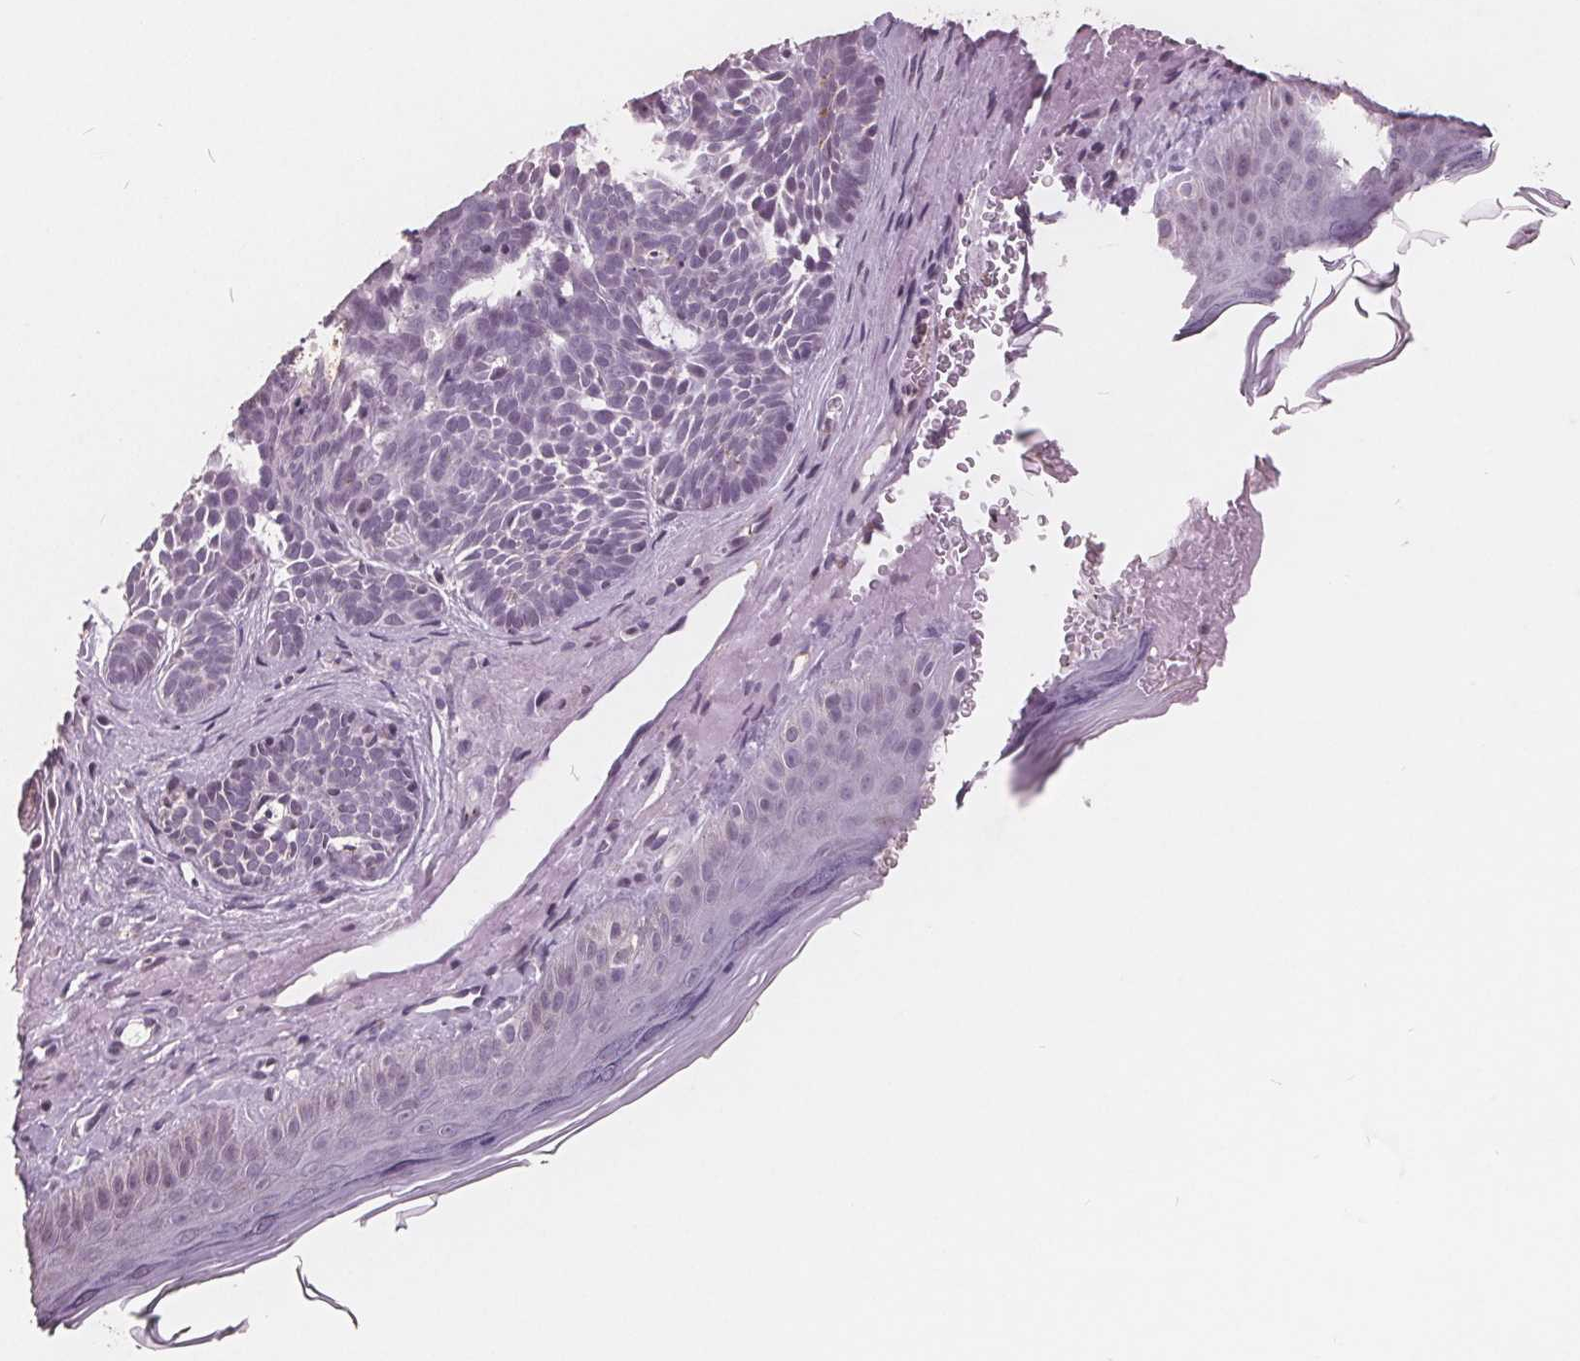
{"staining": {"intensity": "negative", "quantity": "none", "location": "none"}, "tissue": "skin cancer", "cell_type": "Tumor cells", "image_type": "cancer", "snomed": [{"axis": "morphology", "description": "Basal cell carcinoma"}, {"axis": "topography", "description": "Skin"}], "caption": "This photomicrograph is of skin basal cell carcinoma stained with immunohistochemistry (IHC) to label a protein in brown with the nuclei are counter-stained blue. There is no staining in tumor cells.", "gene": "PTPN14", "patient": {"sex": "male", "age": 81}}